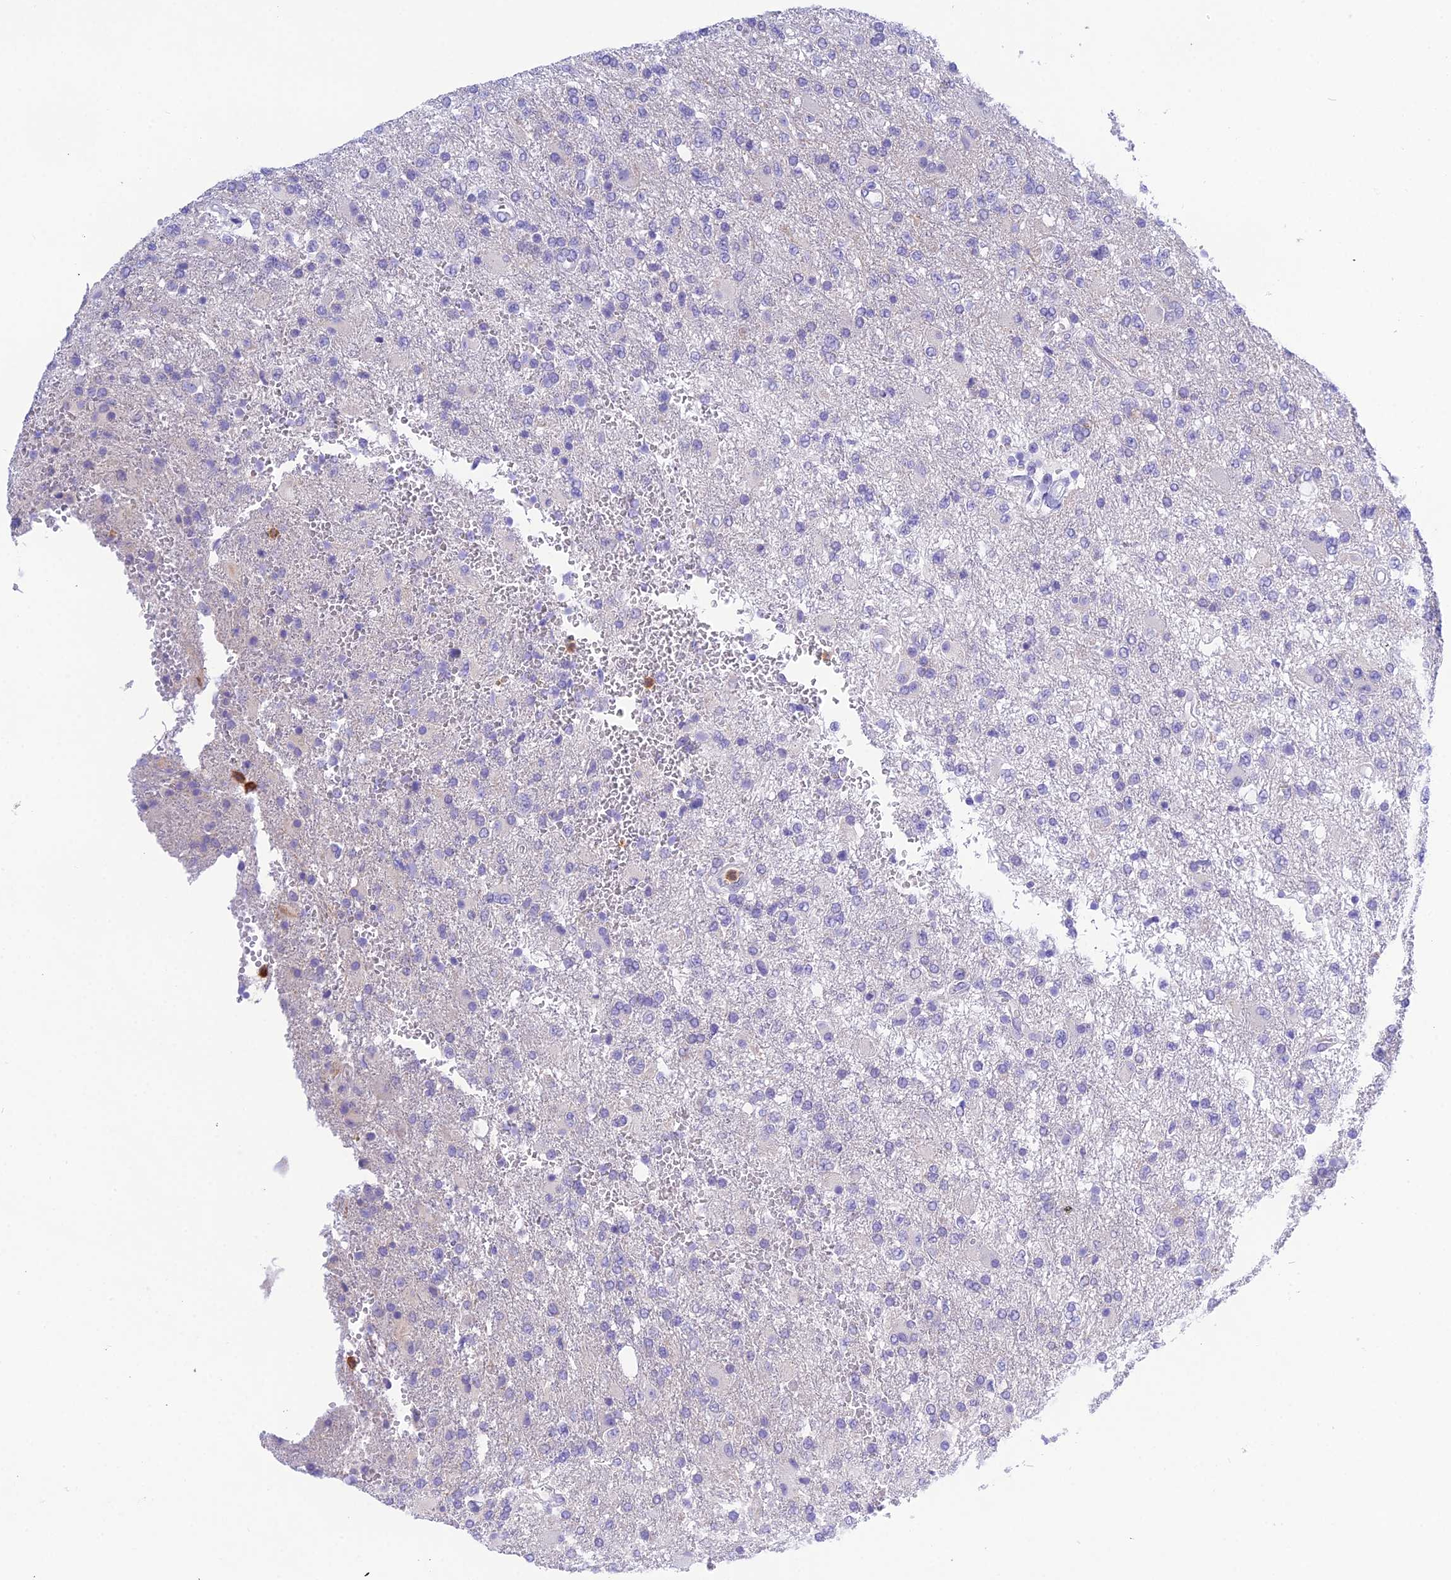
{"staining": {"intensity": "negative", "quantity": "none", "location": "none"}, "tissue": "glioma", "cell_type": "Tumor cells", "image_type": "cancer", "snomed": [{"axis": "morphology", "description": "Glioma, malignant, High grade"}, {"axis": "topography", "description": "Brain"}], "caption": "This image is of glioma stained with IHC to label a protein in brown with the nuclei are counter-stained blue. There is no staining in tumor cells.", "gene": "KIAA0408", "patient": {"sex": "male", "age": 56}}